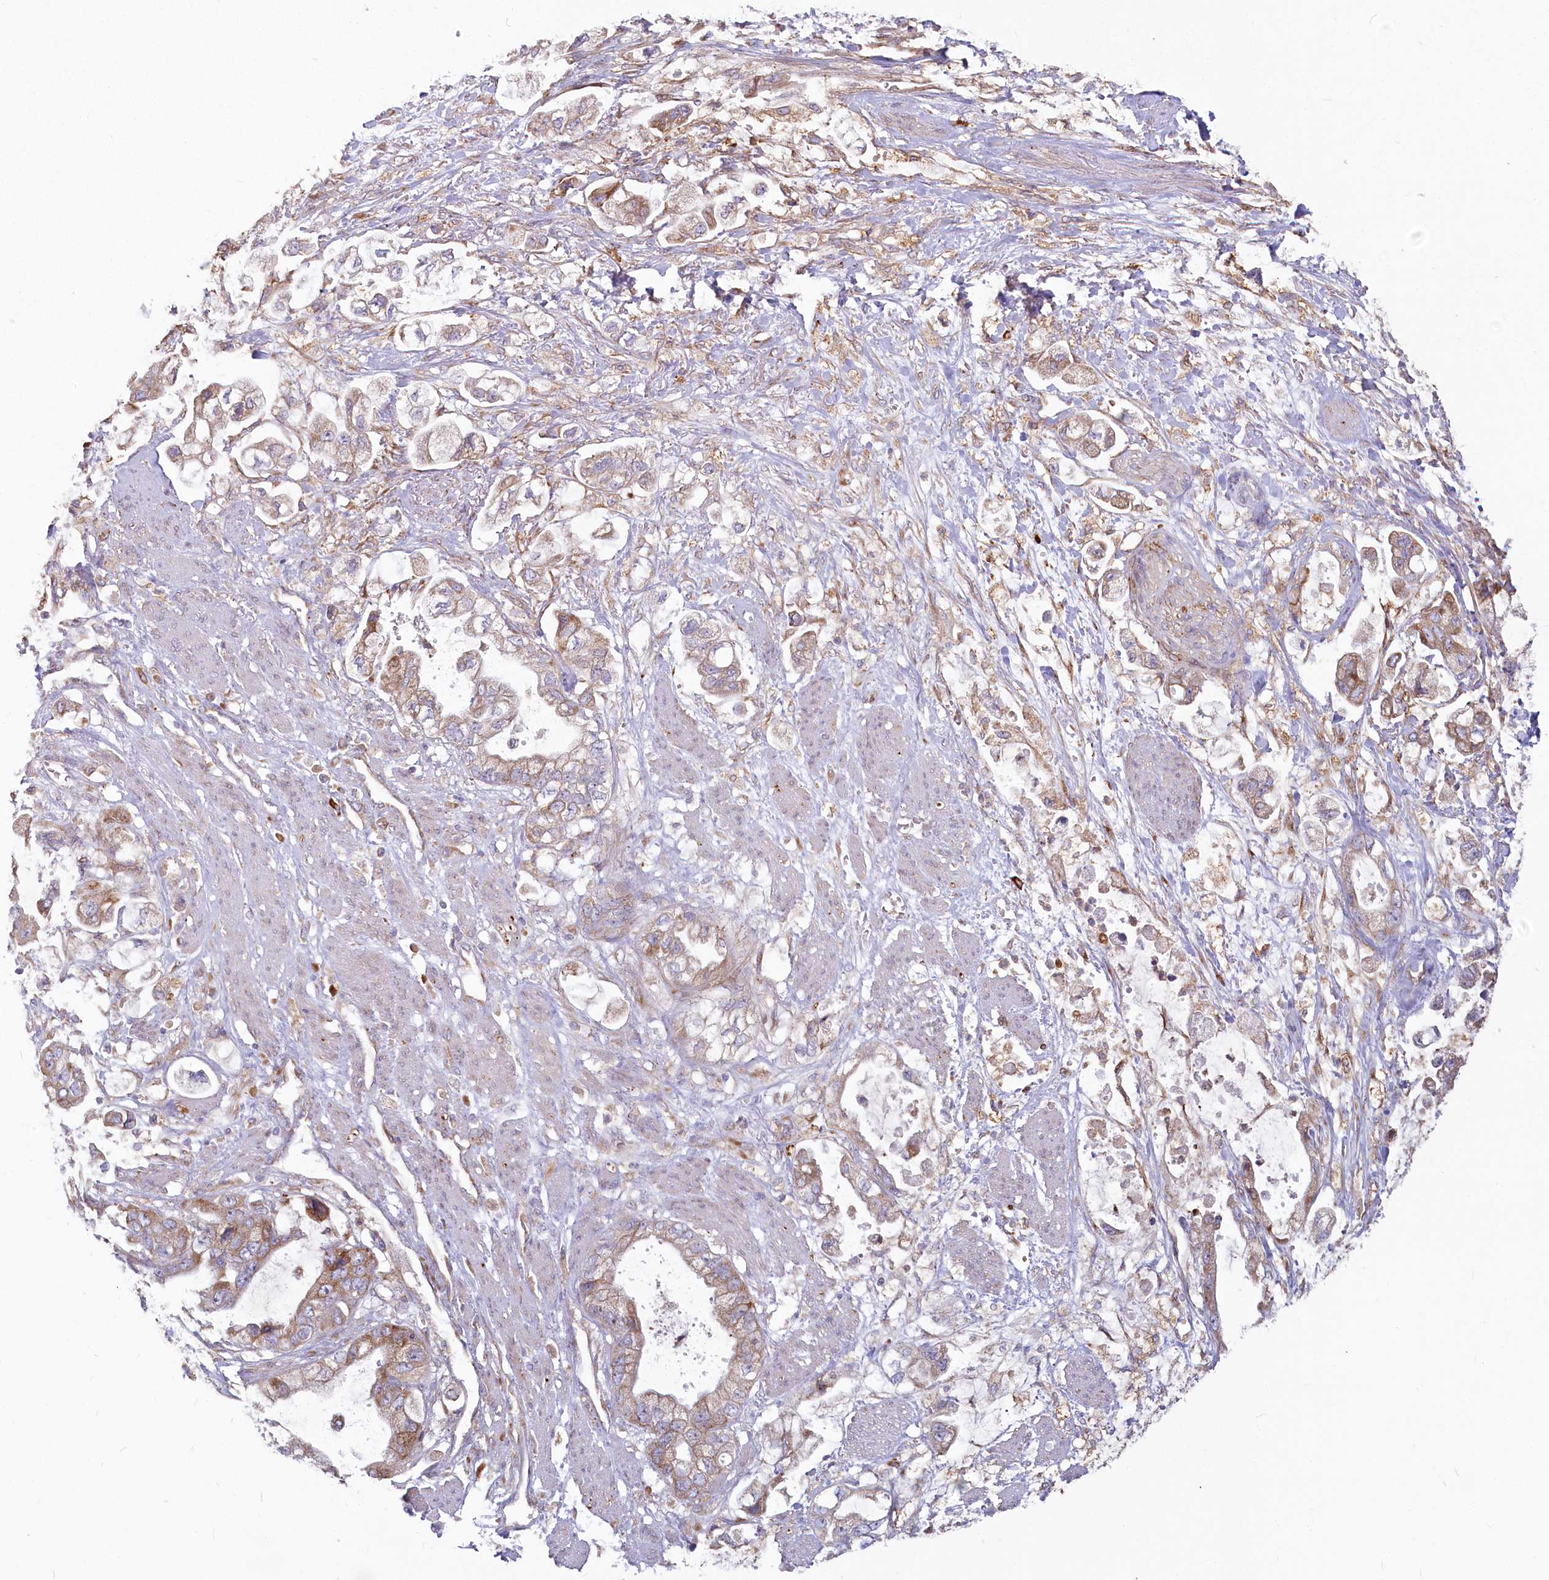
{"staining": {"intensity": "moderate", "quantity": ">75%", "location": "cytoplasmic/membranous"}, "tissue": "stomach cancer", "cell_type": "Tumor cells", "image_type": "cancer", "snomed": [{"axis": "morphology", "description": "Adenocarcinoma, NOS"}, {"axis": "topography", "description": "Stomach"}], "caption": "About >75% of tumor cells in human stomach adenocarcinoma show moderate cytoplasmic/membranous protein positivity as visualized by brown immunohistochemical staining.", "gene": "HARS2", "patient": {"sex": "male", "age": 62}}